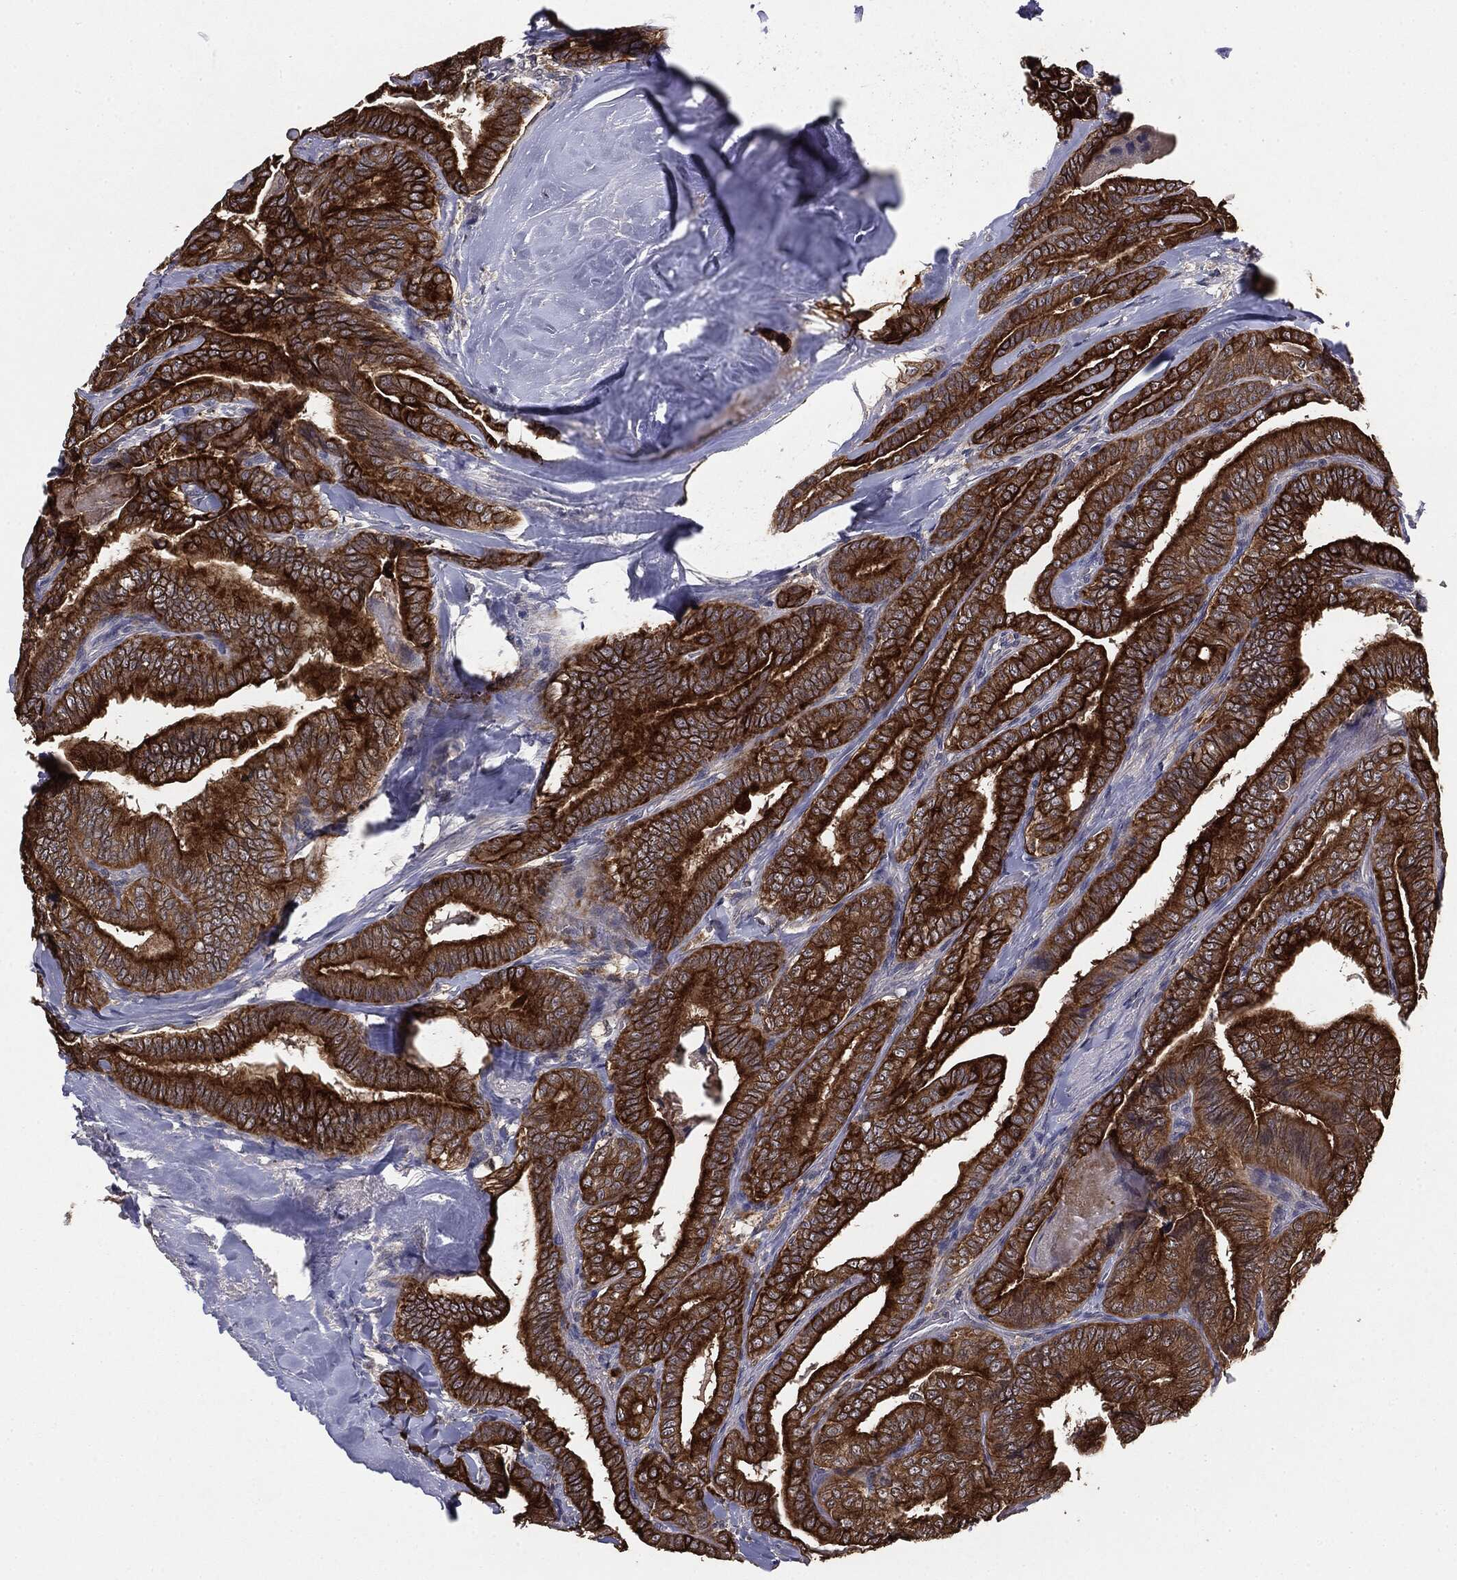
{"staining": {"intensity": "strong", "quantity": ">75%", "location": "cytoplasmic/membranous"}, "tissue": "thyroid cancer", "cell_type": "Tumor cells", "image_type": "cancer", "snomed": [{"axis": "morphology", "description": "Papillary adenocarcinoma, NOS"}, {"axis": "topography", "description": "Thyroid gland"}], "caption": "Thyroid cancer stained with a brown dye demonstrates strong cytoplasmic/membranous positive positivity in about >75% of tumor cells.", "gene": "KRT7", "patient": {"sex": "male", "age": 61}}